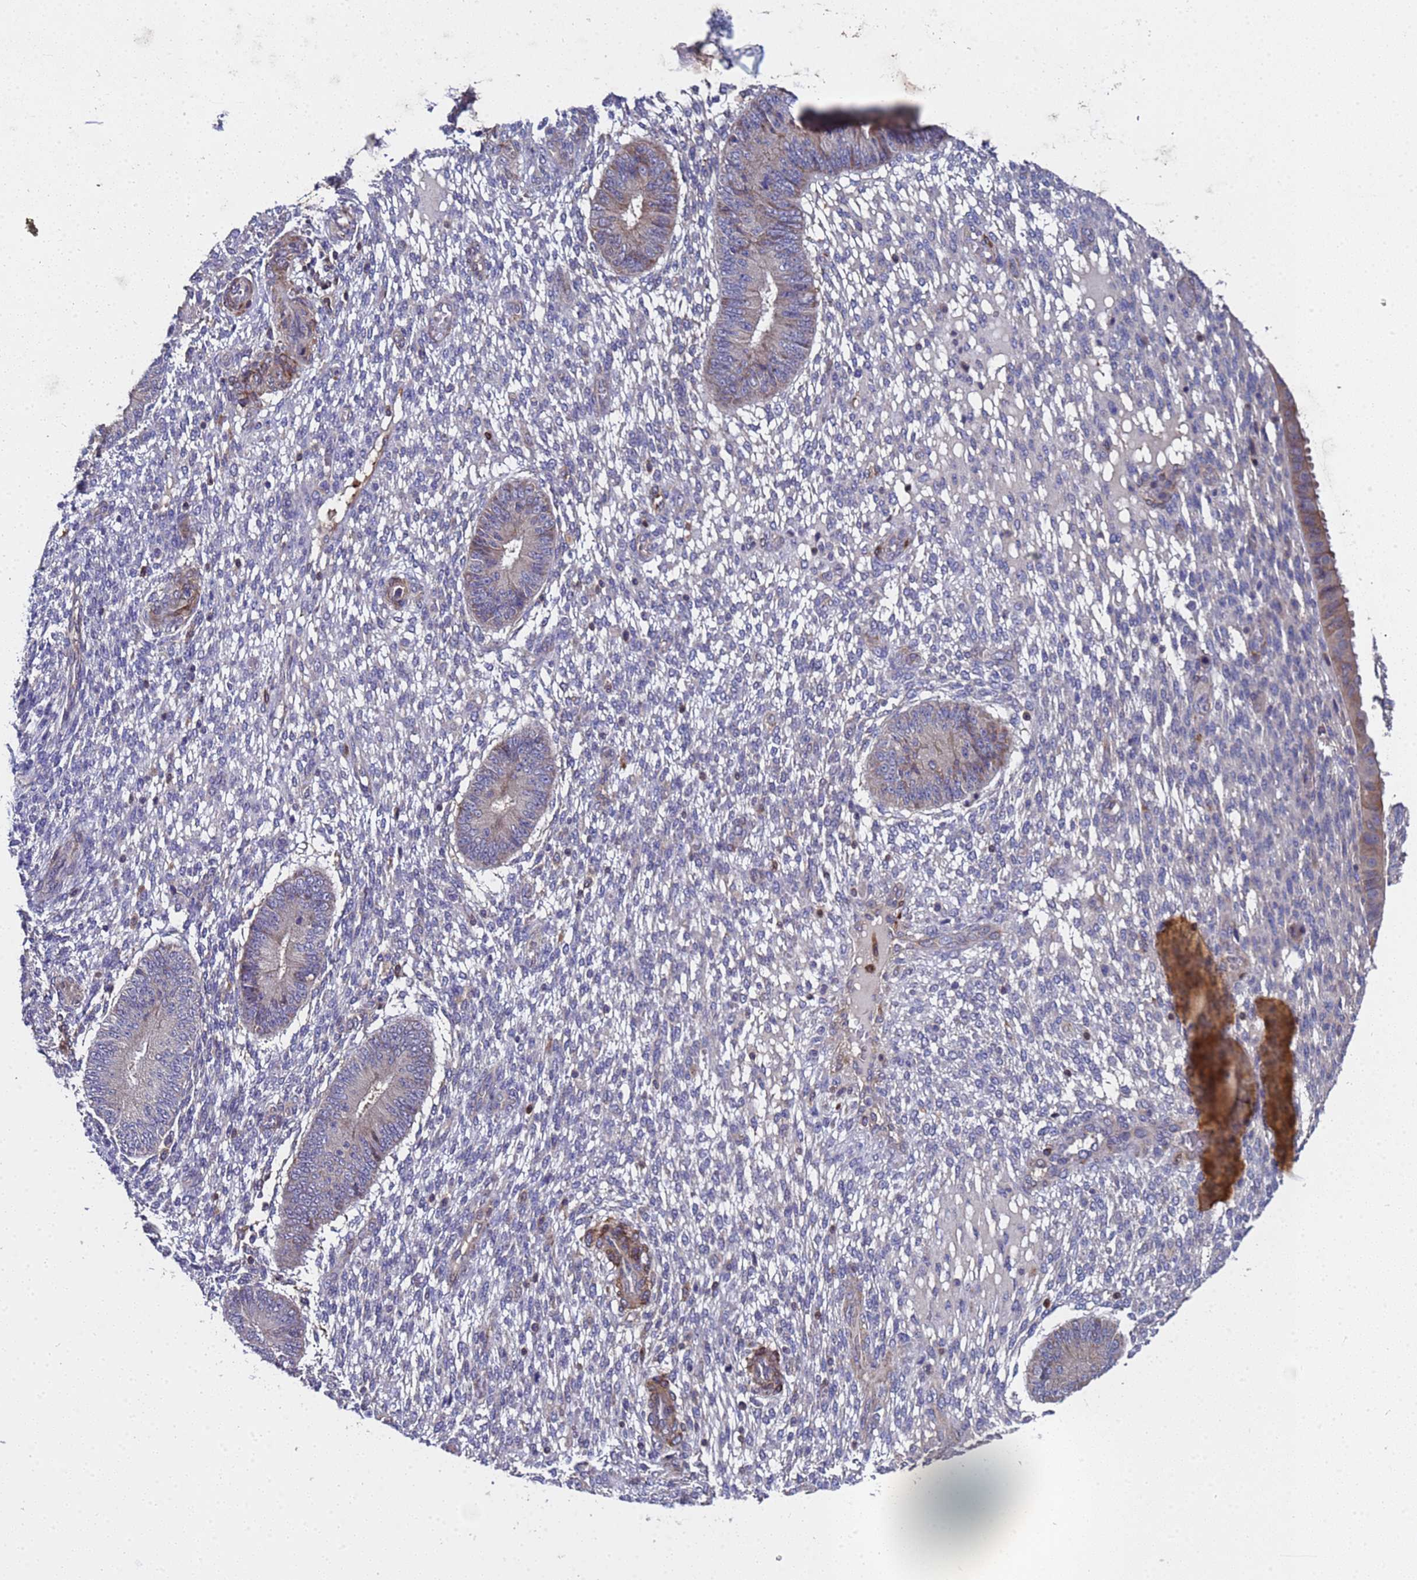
{"staining": {"intensity": "weak", "quantity": "<25%", "location": "cytoplasmic/membranous"}, "tissue": "endometrium", "cell_type": "Cells in endometrial stroma", "image_type": "normal", "snomed": [{"axis": "morphology", "description": "Normal tissue, NOS"}, {"axis": "topography", "description": "Endometrium"}], "caption": "Image shows no protein expression in cells in endometrial stroma of benign endometrium.", "gene": "MOCS1", "patient": {"sex": "female", "age": 49}}